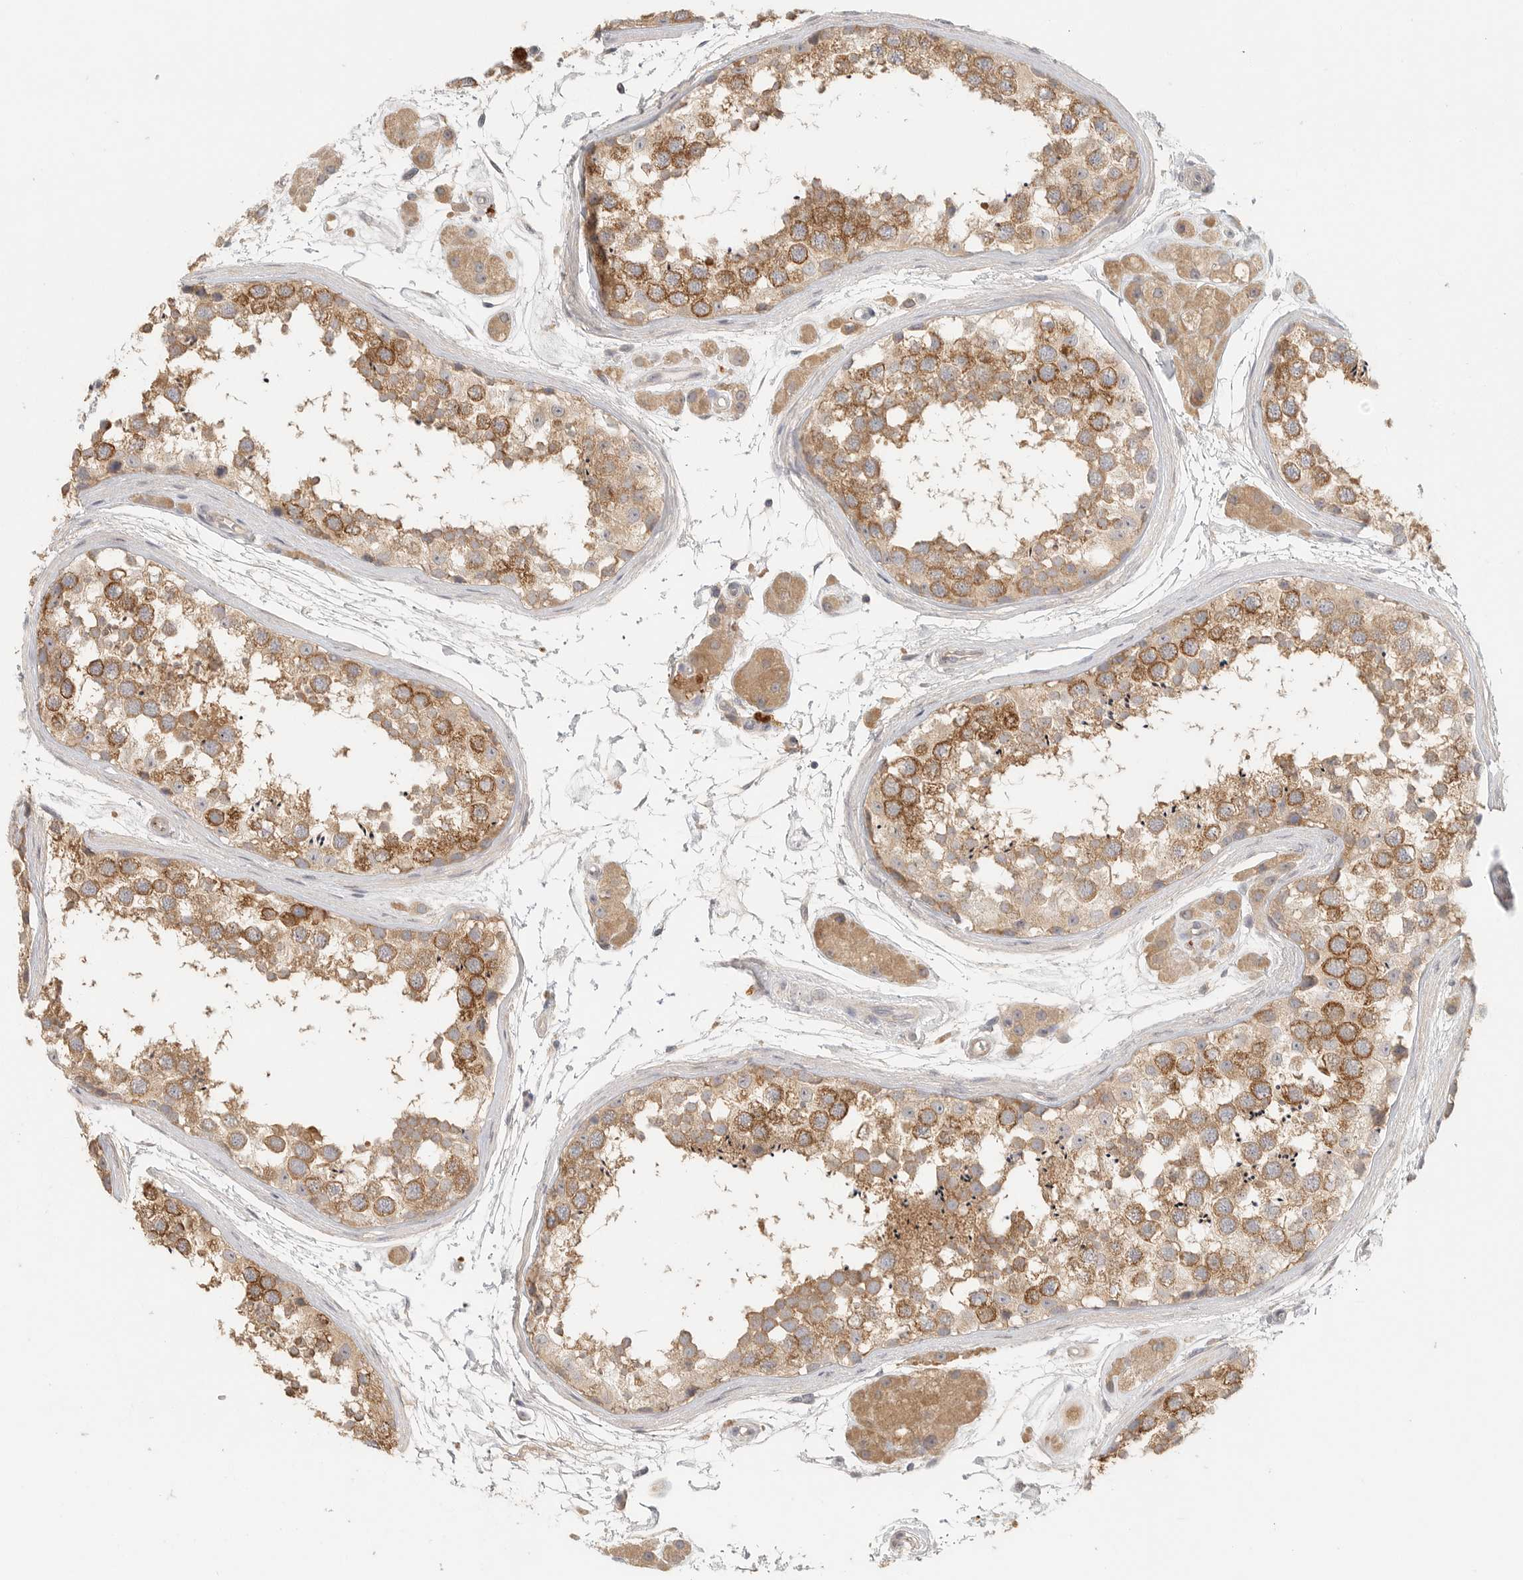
{"staining": {"intensity": "moderate", "quantity": ">75%", "location": "cytoplasmic/membranous"}, "tissue": "testis", "cell_type": "Cells in seminiferous ducts", "image_type": "normal", "snomed": [{"axis": "morphology", "description": "Normal tissue, NOS"}, {"axis": "topography", "description": "Testis"}], "caption": "IHC image of normal testis stained for a protein (brown), which reveals medium levels of moderate cytoplasmic/membranous staining in about >75% of cells in seminiferous ducts.", "gene": "HDAC6", "patient": {"sex": "male", "age": 56}}